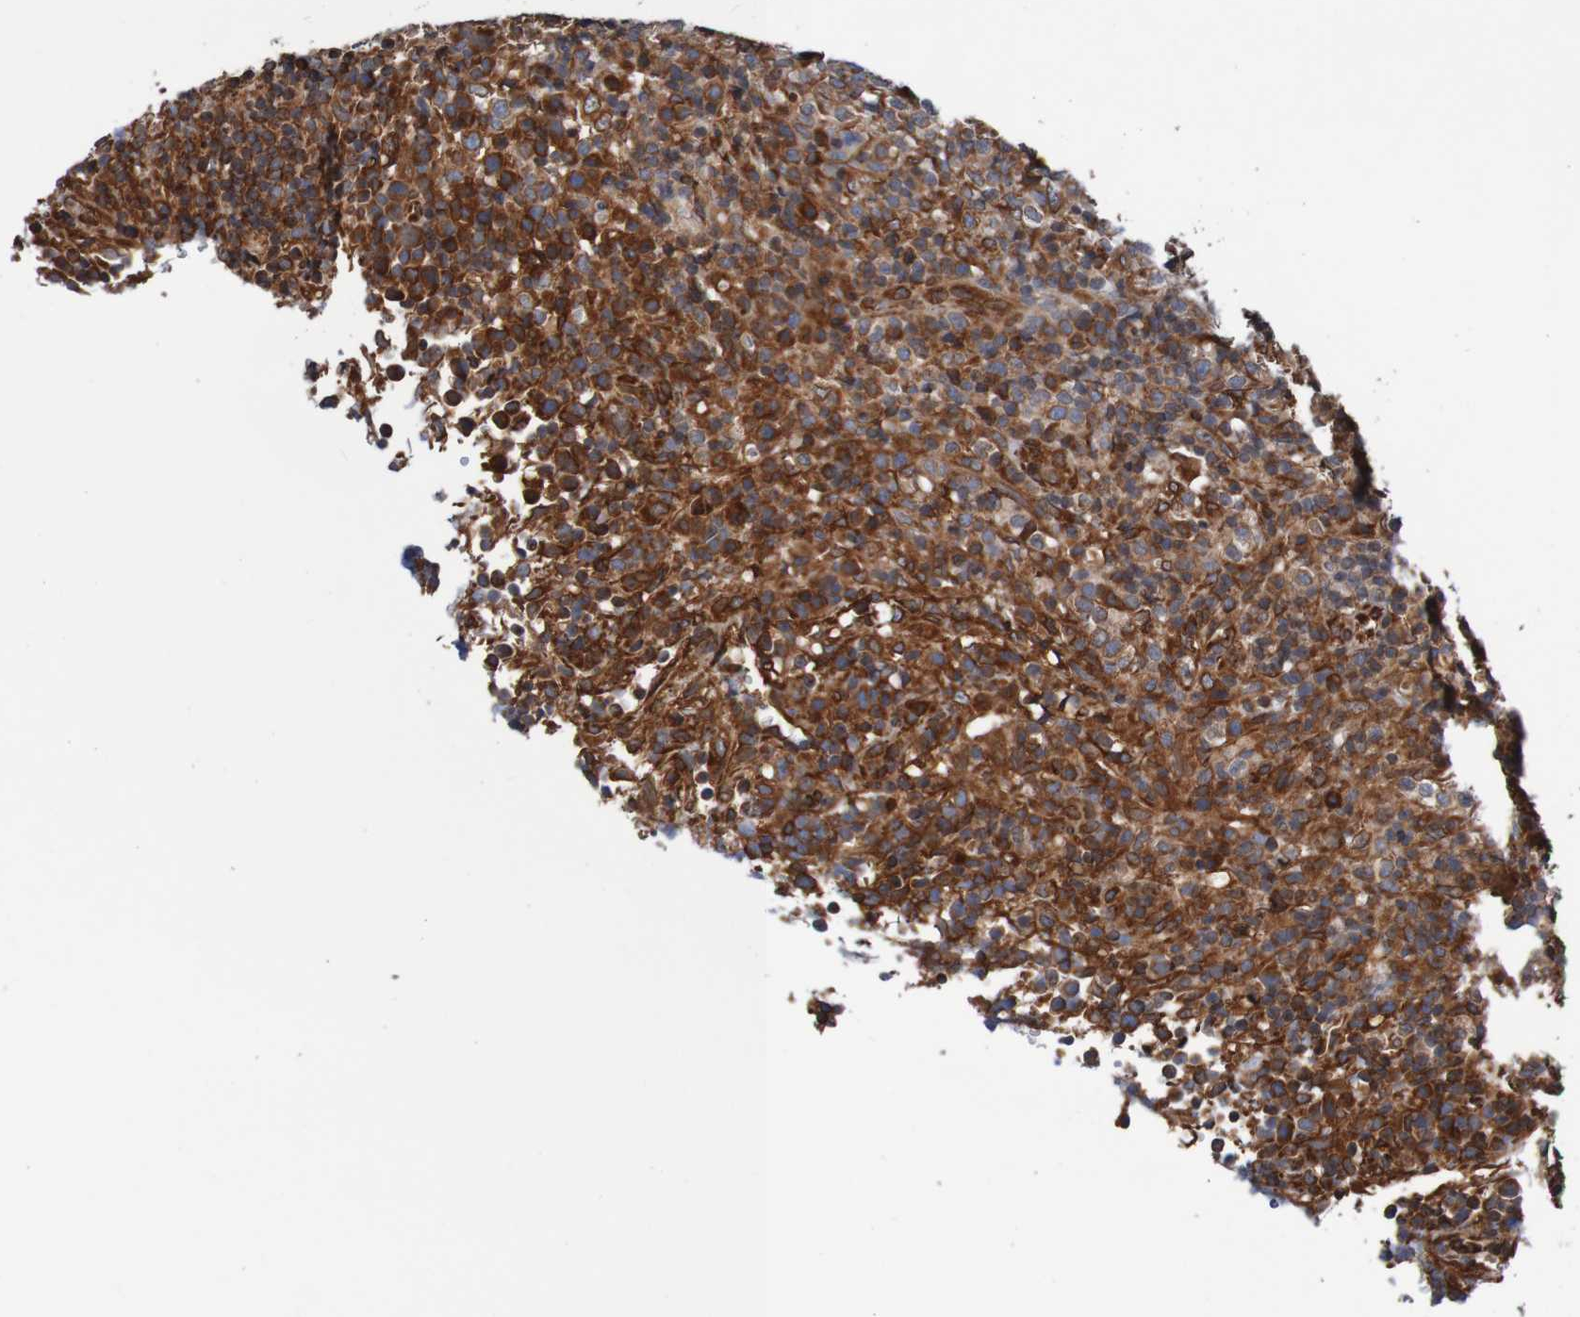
{"staining": {"intensity": "strong", "quantity": ">75%", "location": "cytoplasmic/membranous,nuclear"}, "tissue": "lymphoma", "cell_type": "Tumor cells", "image_type": "cancer", "snomed": [{"axis": "morphology", "description": "Malignant lymphoma, non-Hodgkin's type, High grade"}, {"axis": "topography", "description": "Lymph node"}], "caption": "Protein analysis of malignant lymphoma, non-Hodgkin's type (high-grade) tissue demonstrates strong cytoplasmic/membranous and nuclear positivity in about >75% of tumor cells.", "gene": "TMEM109", "patient": {"sex": "female", "age": 76}}